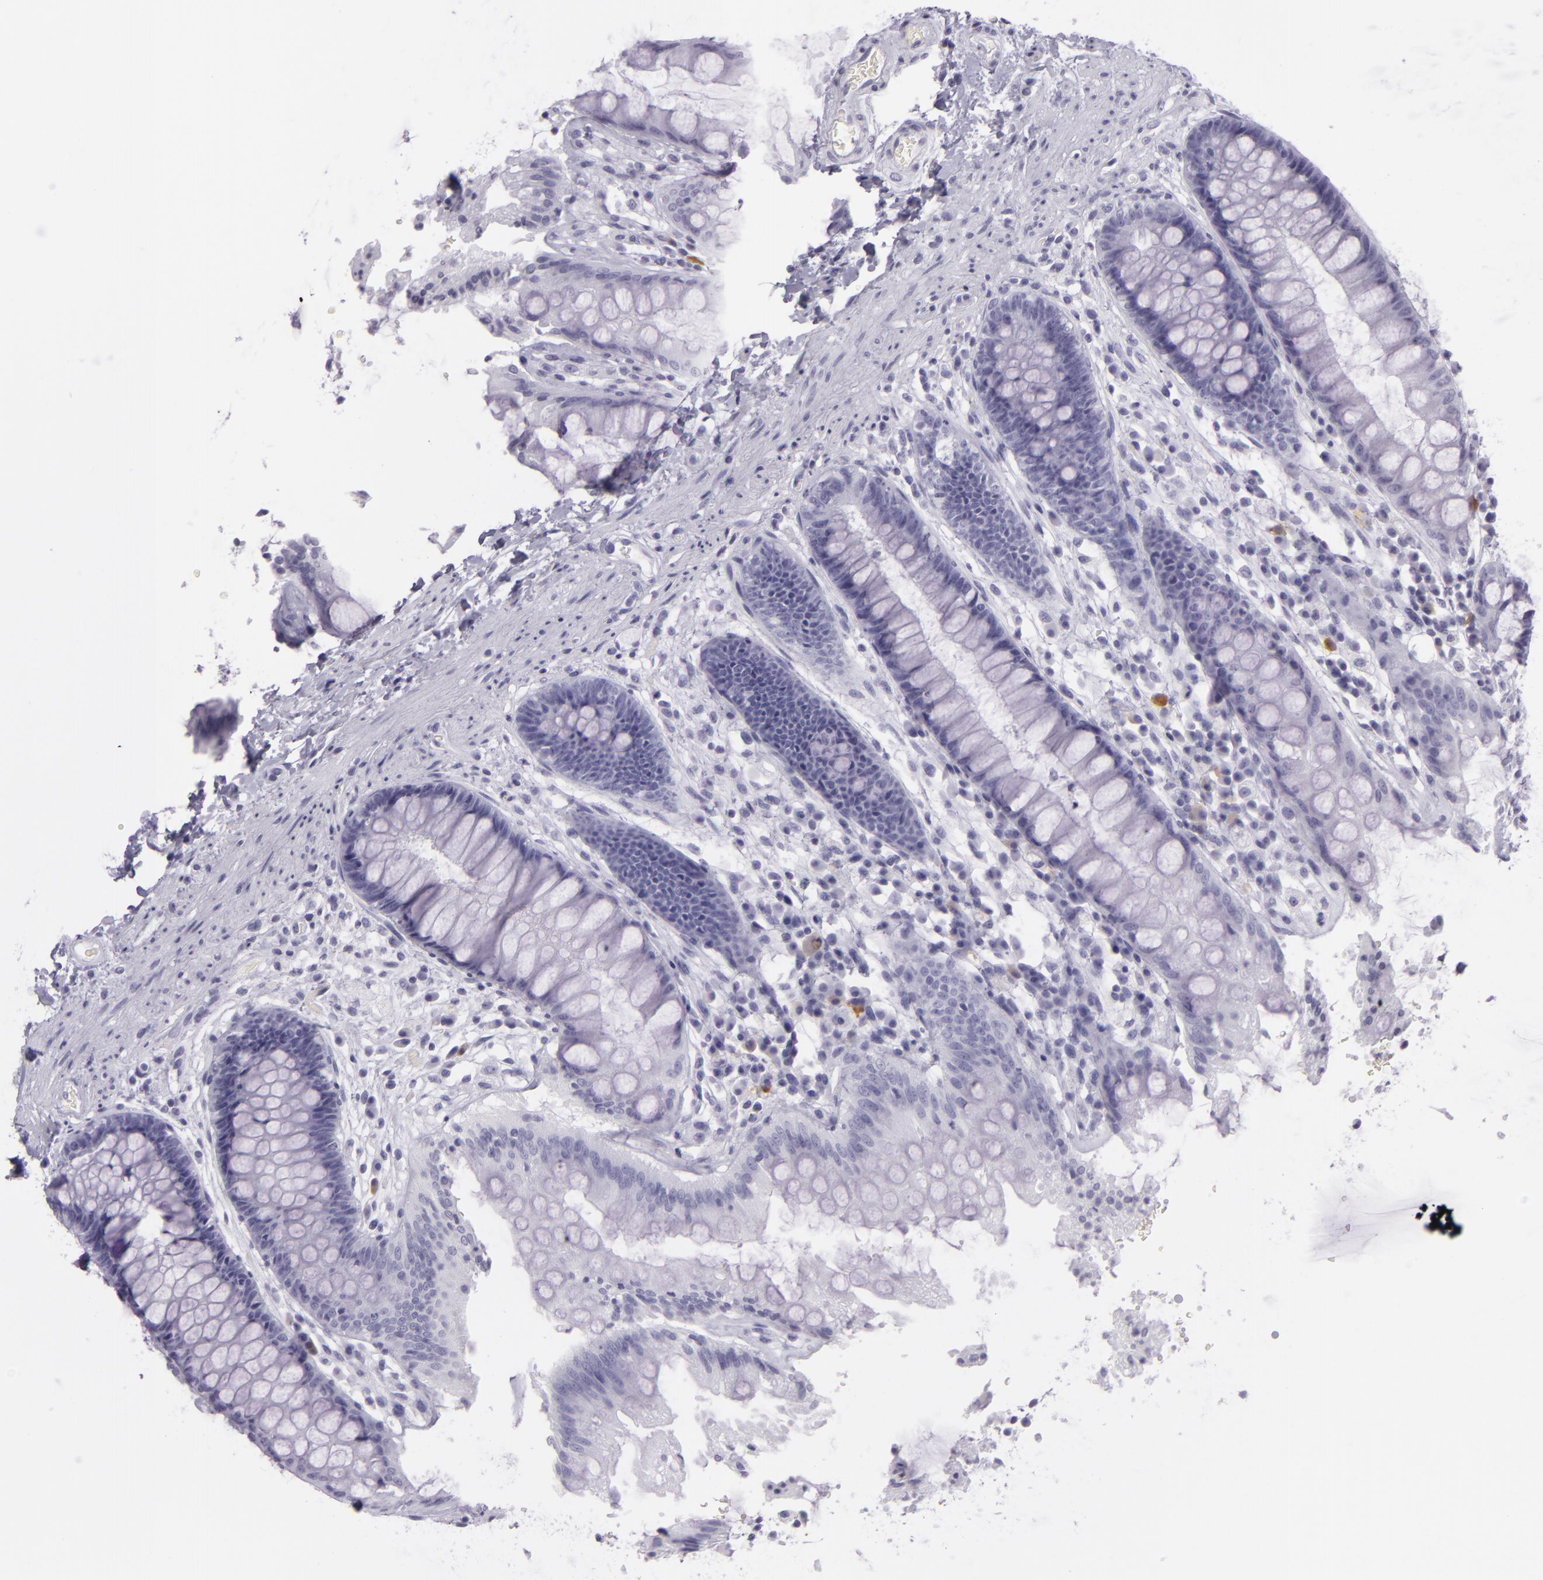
{"staining": {"intensity": "negative", "quantity": "none", "location": "none"}, "tissue": "rectum", "cell_type": "Glandular cells", "image_type": "normal", "snomed": [{"axis": "morphology", "description": "Normal tissue, NOS"}, {"axis": "topography", "description": "Rectum"}], "caption": "This is a micrograph of IHC staining of normal rectum, which shows no expression in glandular cells.", "gene": "MUC6", "patient": {"sex": "female", "age": 46}}